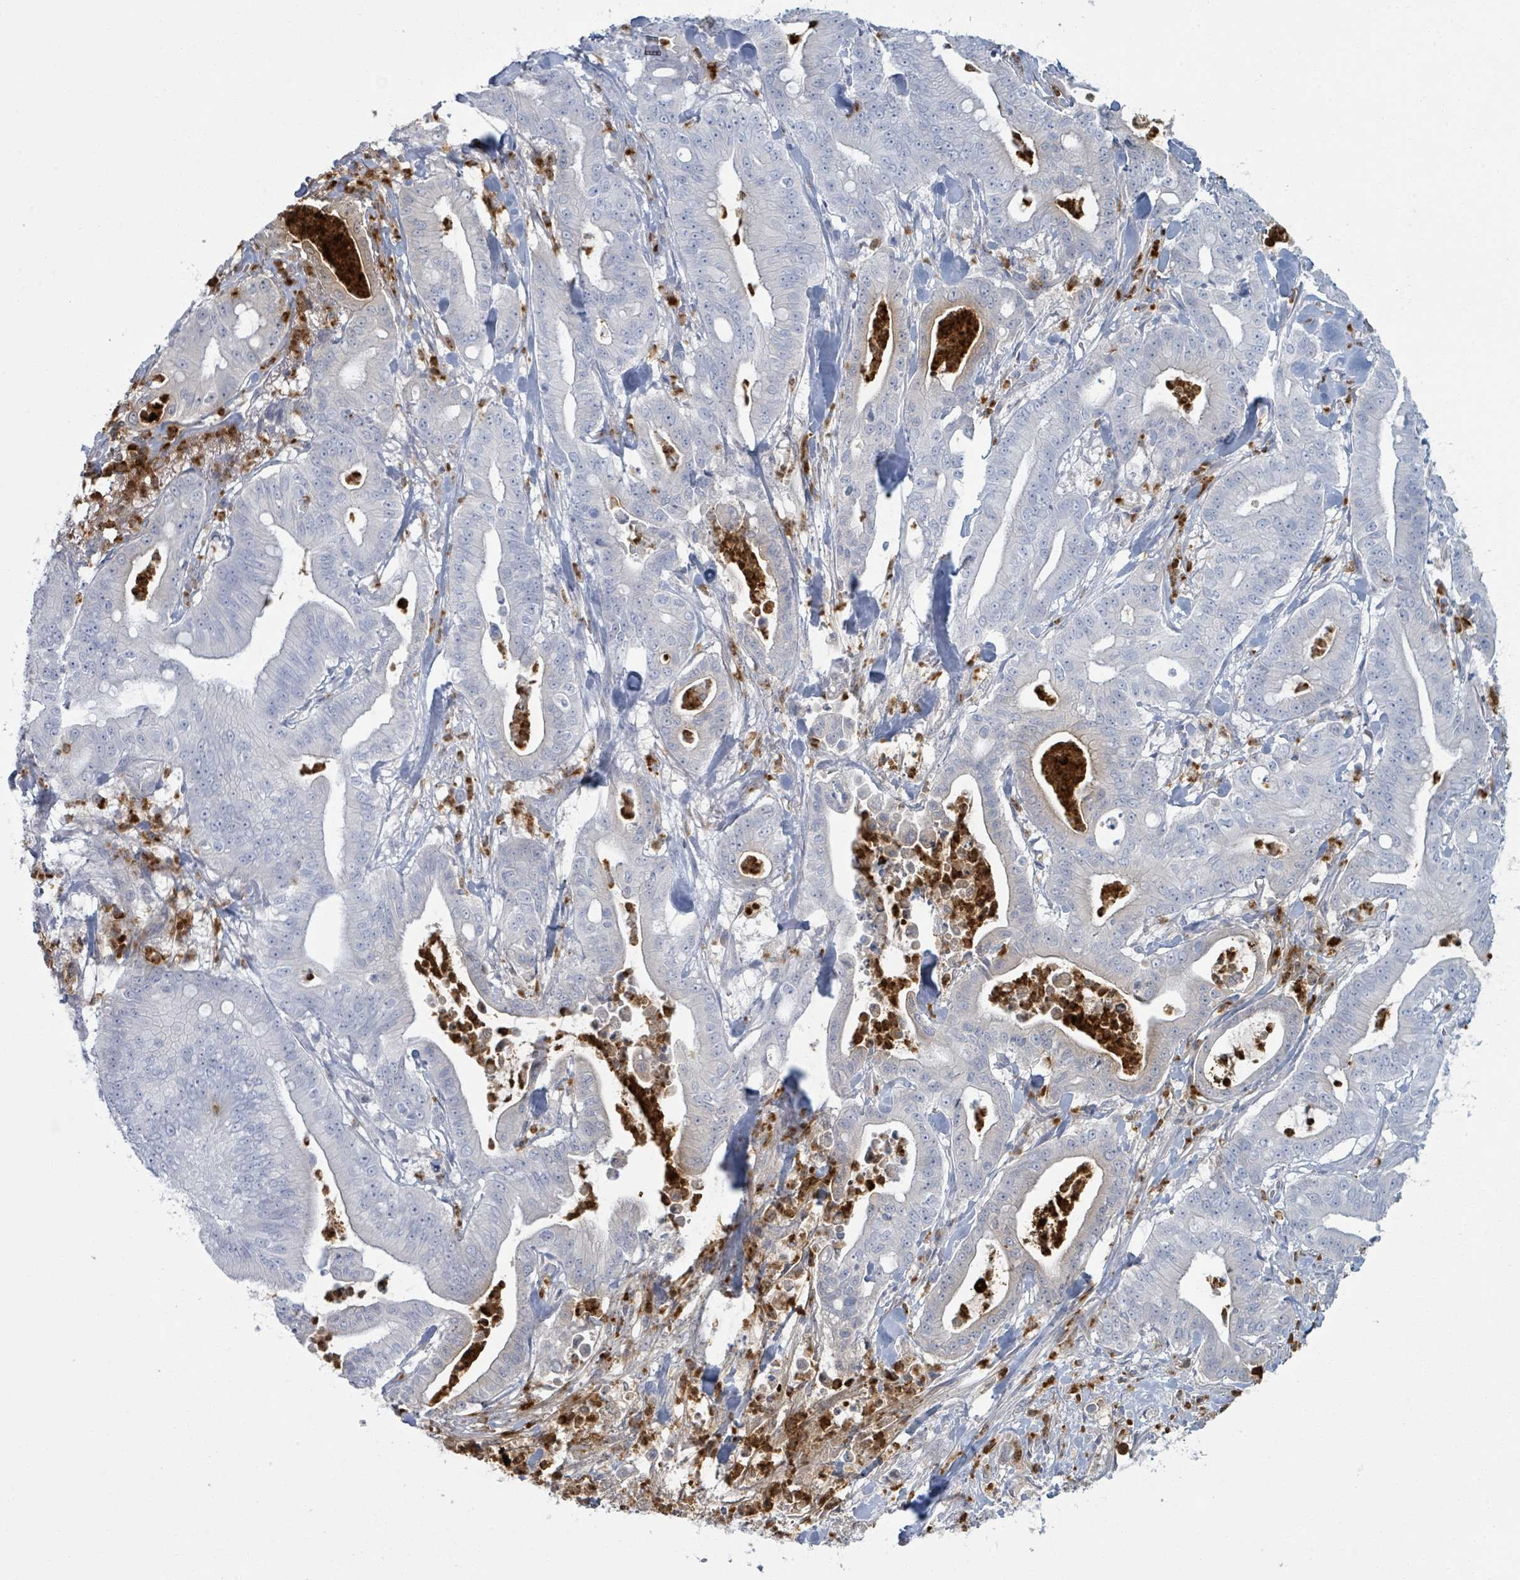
{"staining": {"intensity": "negative", "quantity": "none", "location": "none"}, "tissue": "pancreatic cancer", "cell_type": "Tumor cells", "image_type": "cancer", "snomed": [{"axis": "morphology", "description": "Adenocarcinoma, NOS"}, {"axis": "topography", "description": "Pancreas"}], "caption": "Immunohistochemistry micrograph of human pancreatic cancer stained for a protein (brown), which displays no positivity in tumor cells.", "gene": "DEFA4", "patient": {"sex": "male", "age": 71}}